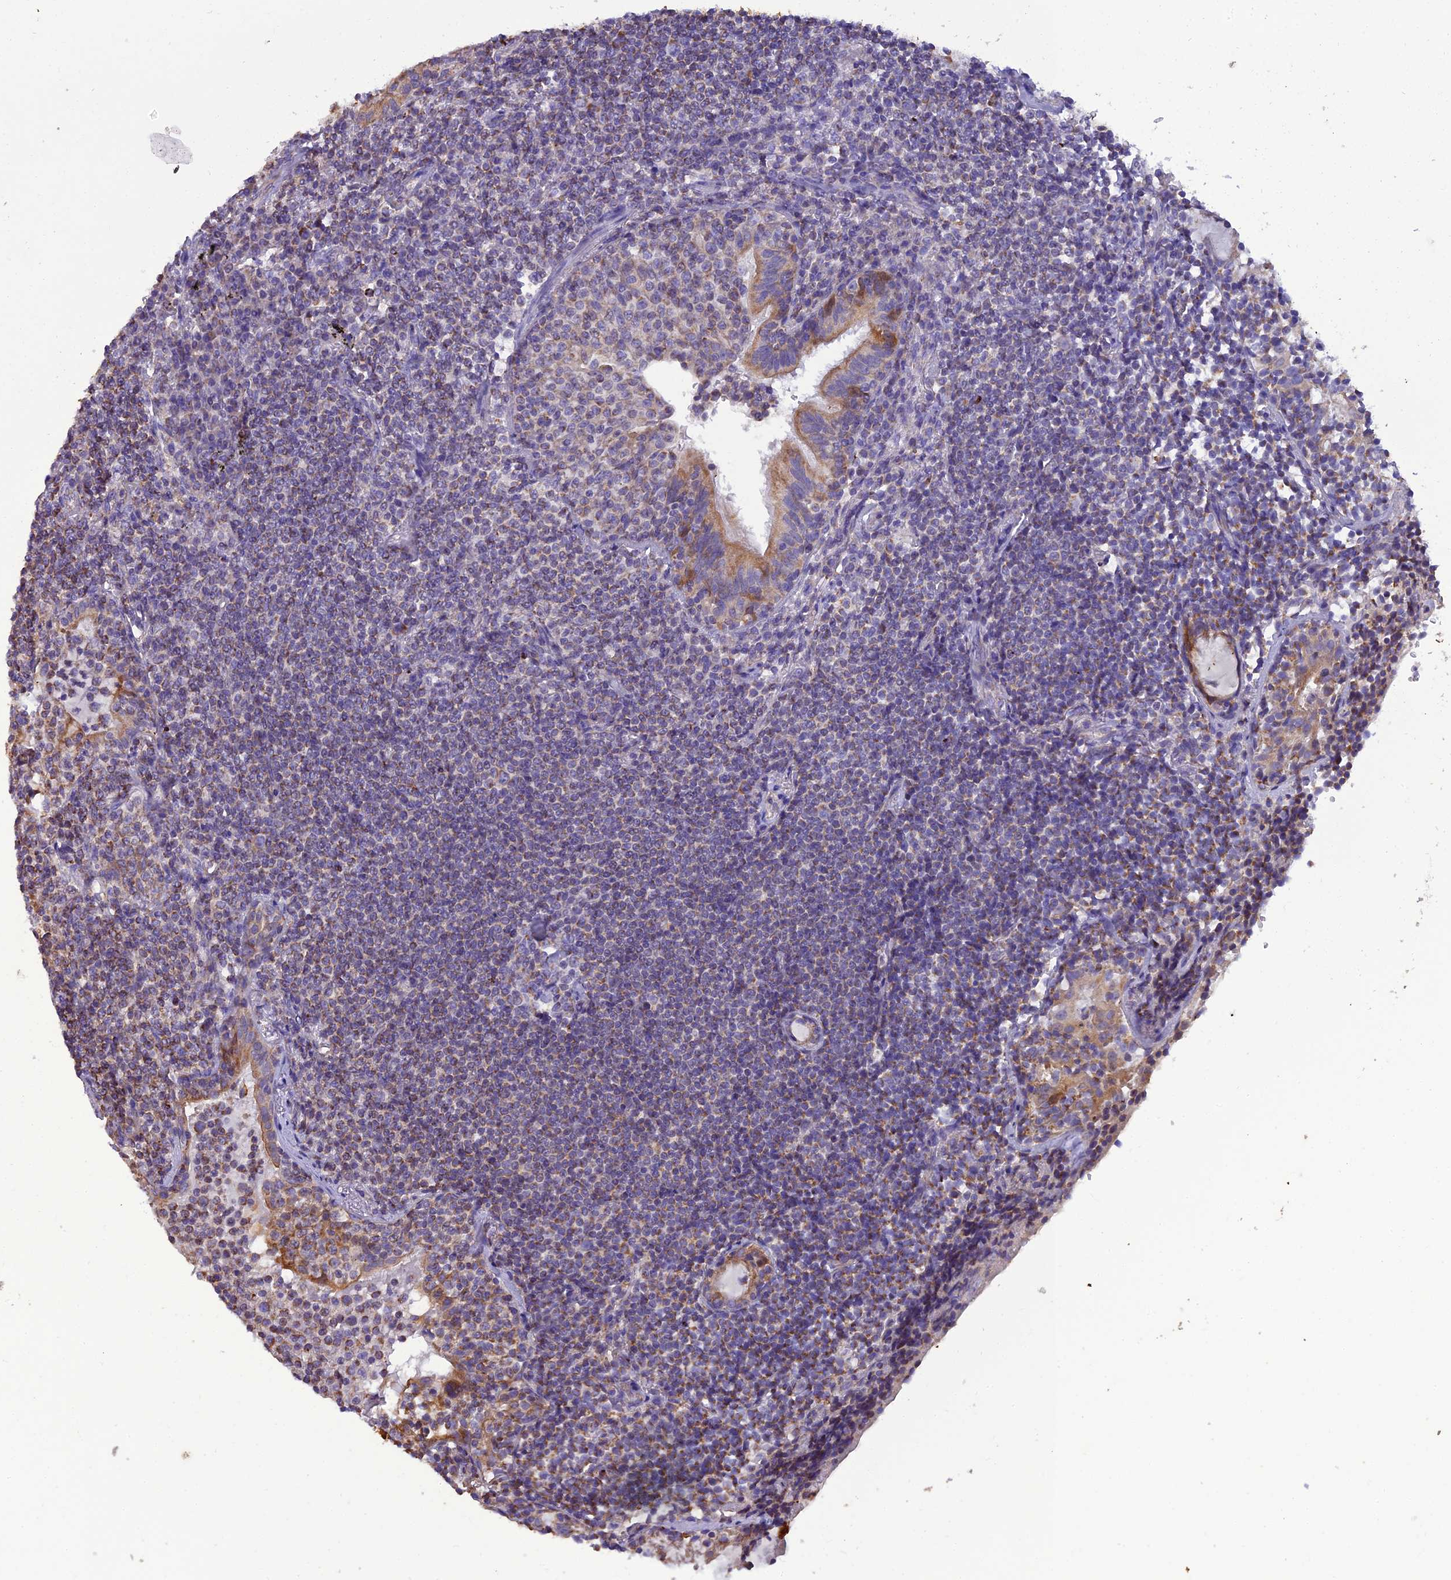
{"staining": {"intensity": "weak", "quantity": "25%-75%", "location": "cytoplasmic/membranous"}, "tissue": "lymphoma", "cell_type": "Tumor cells", "image_type": "cancer", "snomed": [{"axis": "morphology", "description": "Malignant lymphoma, non-Hodgkin's type, Low grade"}, {"axis": "topography", "description": "Lung"}], "caption": "A micrograph of low-grade malignant lymphoma, non-Hodgkin's type stained for a protein displays weak cytoplasmic/membranous brown staining in tumor cells.", "gene": "GPD1", "patient": {"sex": "female", "age": 71}}